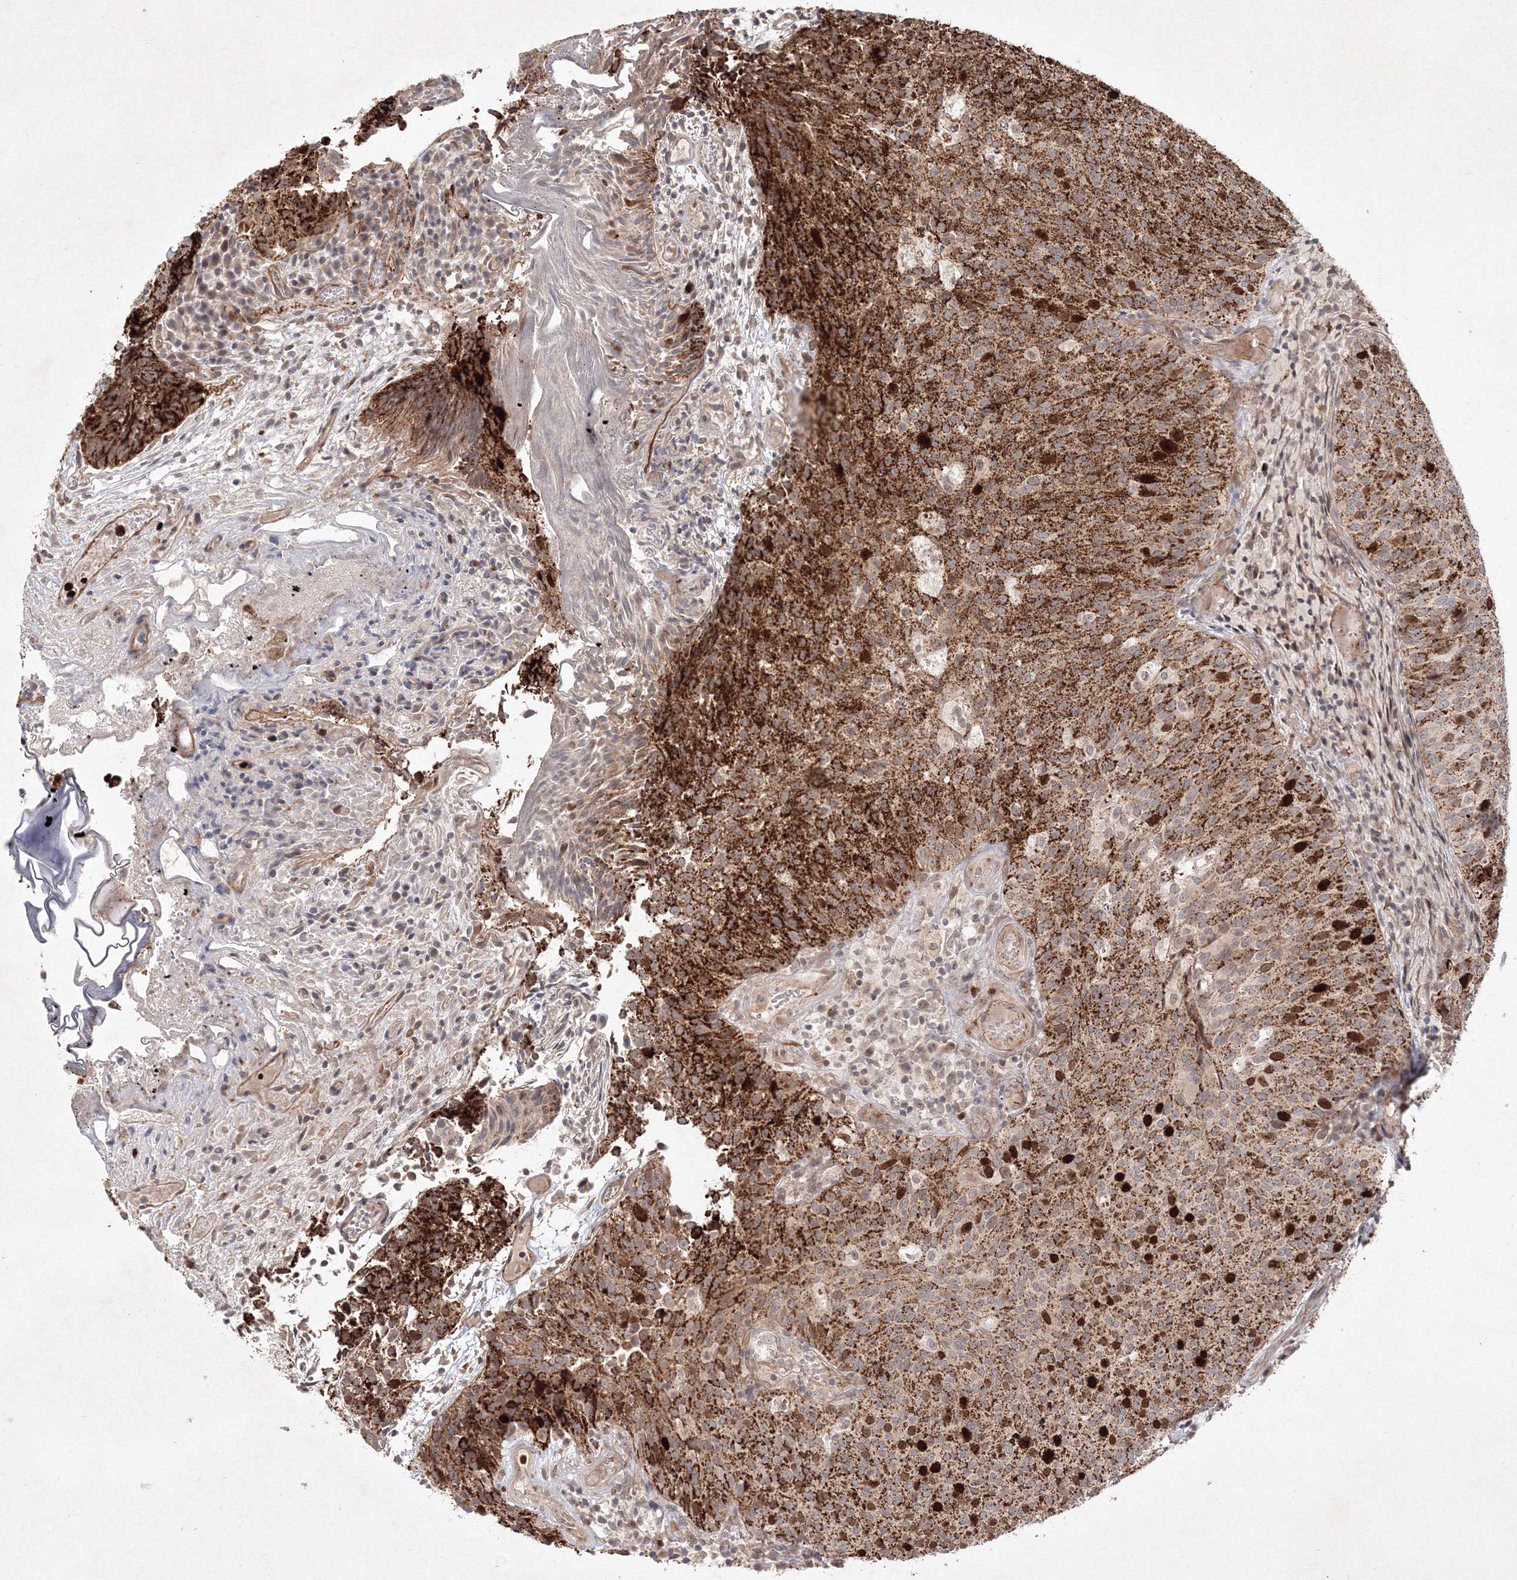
{"staining": {"intensity": "strong", "quantity": ">75%", "location": "cytoplasmic/membranous"}, "tissue": "urothelial cancer", "cell_type": "Tumor cells", "image_type": "cancer", "snomed": [{"axis": "morphology", "description": "Urothelial carcinoma, Low grade"}, {"axis": "topography", "description": "Urinary bladder"}], "caption": "Immunohistochemical staining of human urothelial cancer exhibits strong cytoplasmic/membranous protein staining in about >75% of tumor cells. (IHC, brightfield microscopy, high magnification).", "gene": "KIF20A", "patient": {"sex": "male", "age": 86}}